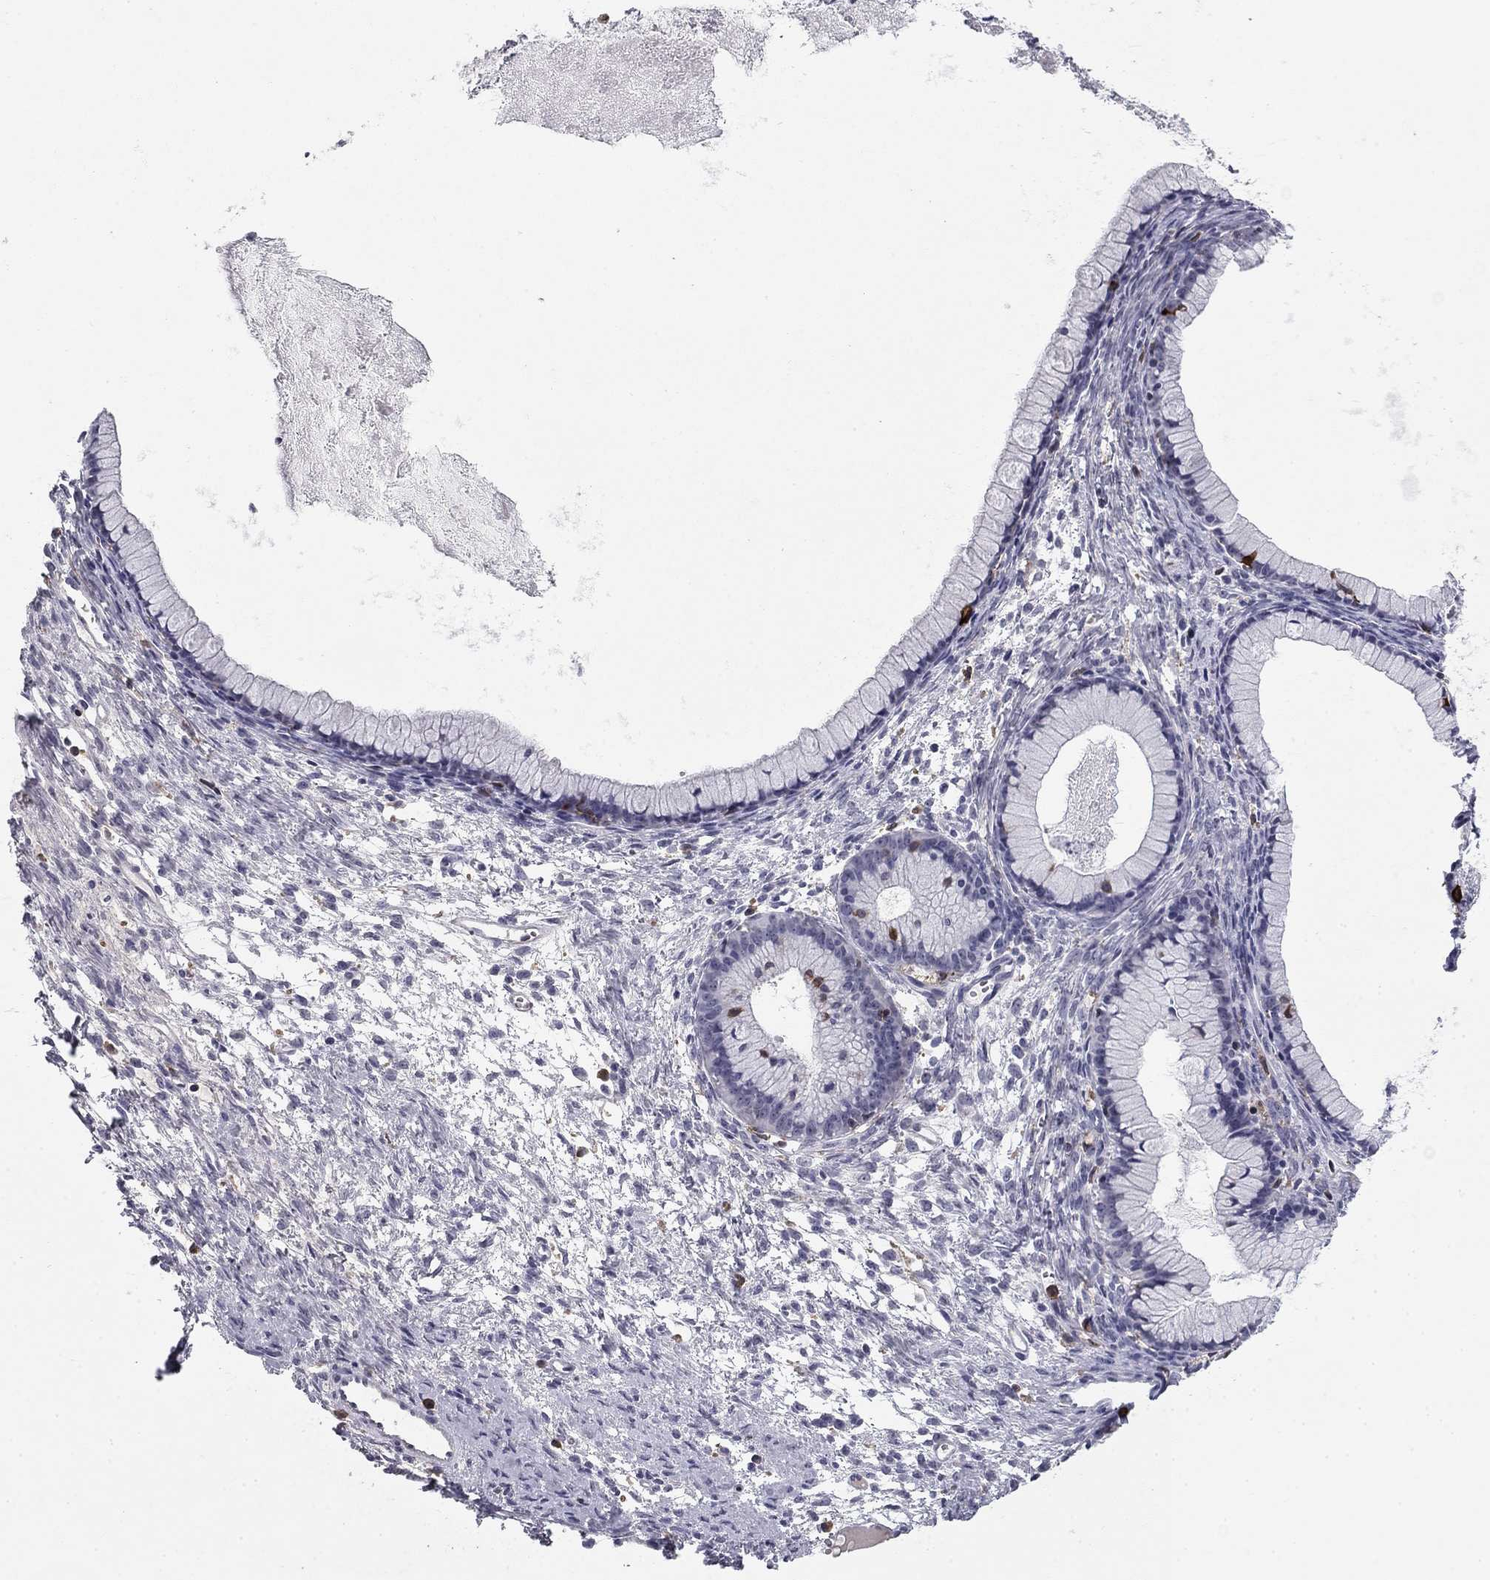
{"staining": {"intensity": "negative", "quantity": "none", "location": "none"}, "tissue": "ovarian cancer", "cell_type": "Tumor cells", "image_type": "cancer", "snomed": [{"axis": "morphology", "description": "Cystadenocarcinoma, mucinous, NOS"}, {"axis": "topography", "description": "Ovary"}], "caption": "Immunohistochemical staining of human ovarian cancer (mucinous cystadenocarcinoma) shows no significant expression in tumor cells.", "gene": "PLCB2", "patient": {"sex": "female", "age": 41}}